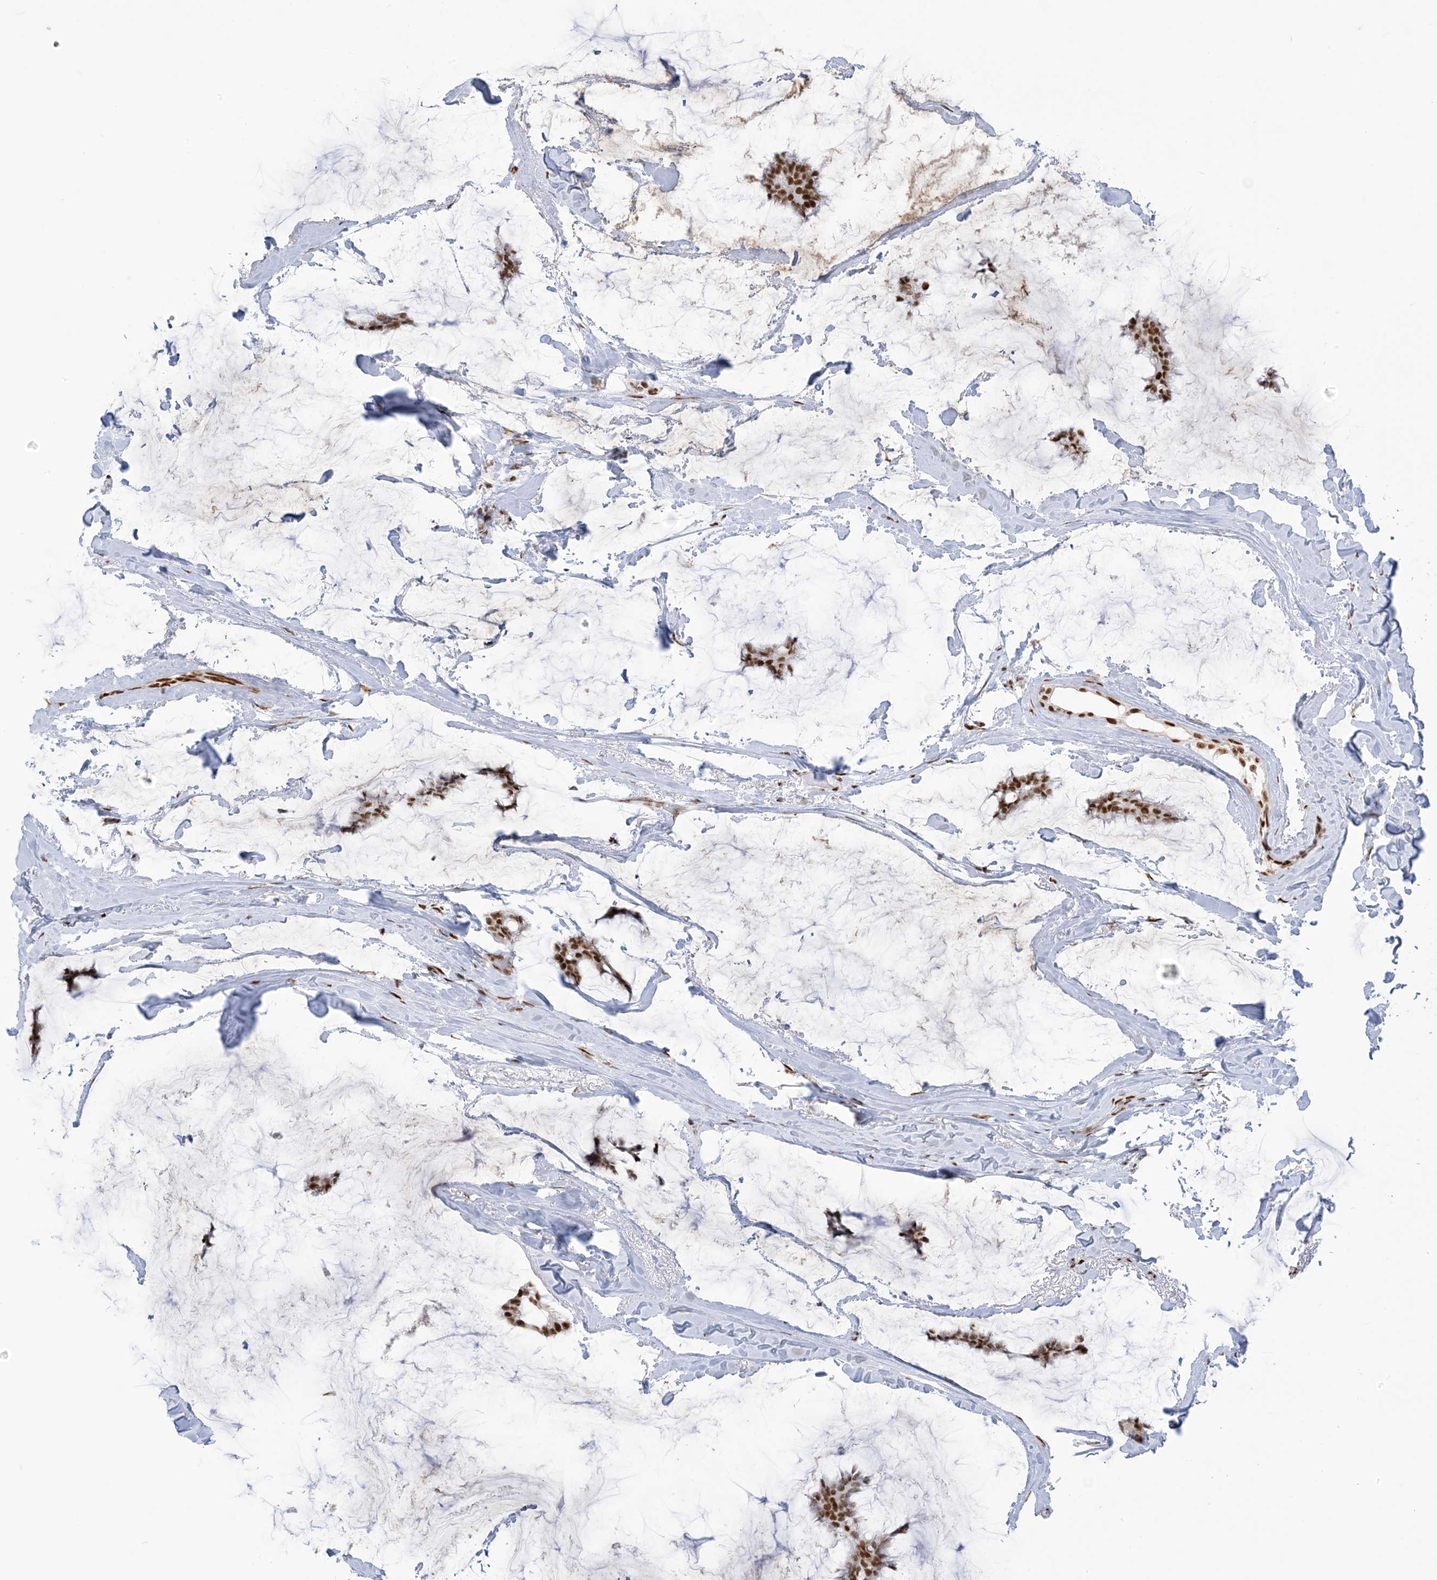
{"staining": {"intensity": "strong", "quantity": ">75%", "location": "nuclear"}, "tissue": "breast cancer", "cell_type": "Tumor cells", "image_type": "cancer", "snomed": [{"axis": "morphology", "description": "Duct carcinoma"}, {"axis": "topography", "description": "Breast"}], "caption": "Breast cancer was stained to show a protein in brown. There is high levels of strong nuclear positivity in approximately >75% of tumor cells. (brown staining indicates protein expression, while blue staining denotes nuclei).", "gene": "STAG1", "patient": {"sex": "female", "age": 93}}